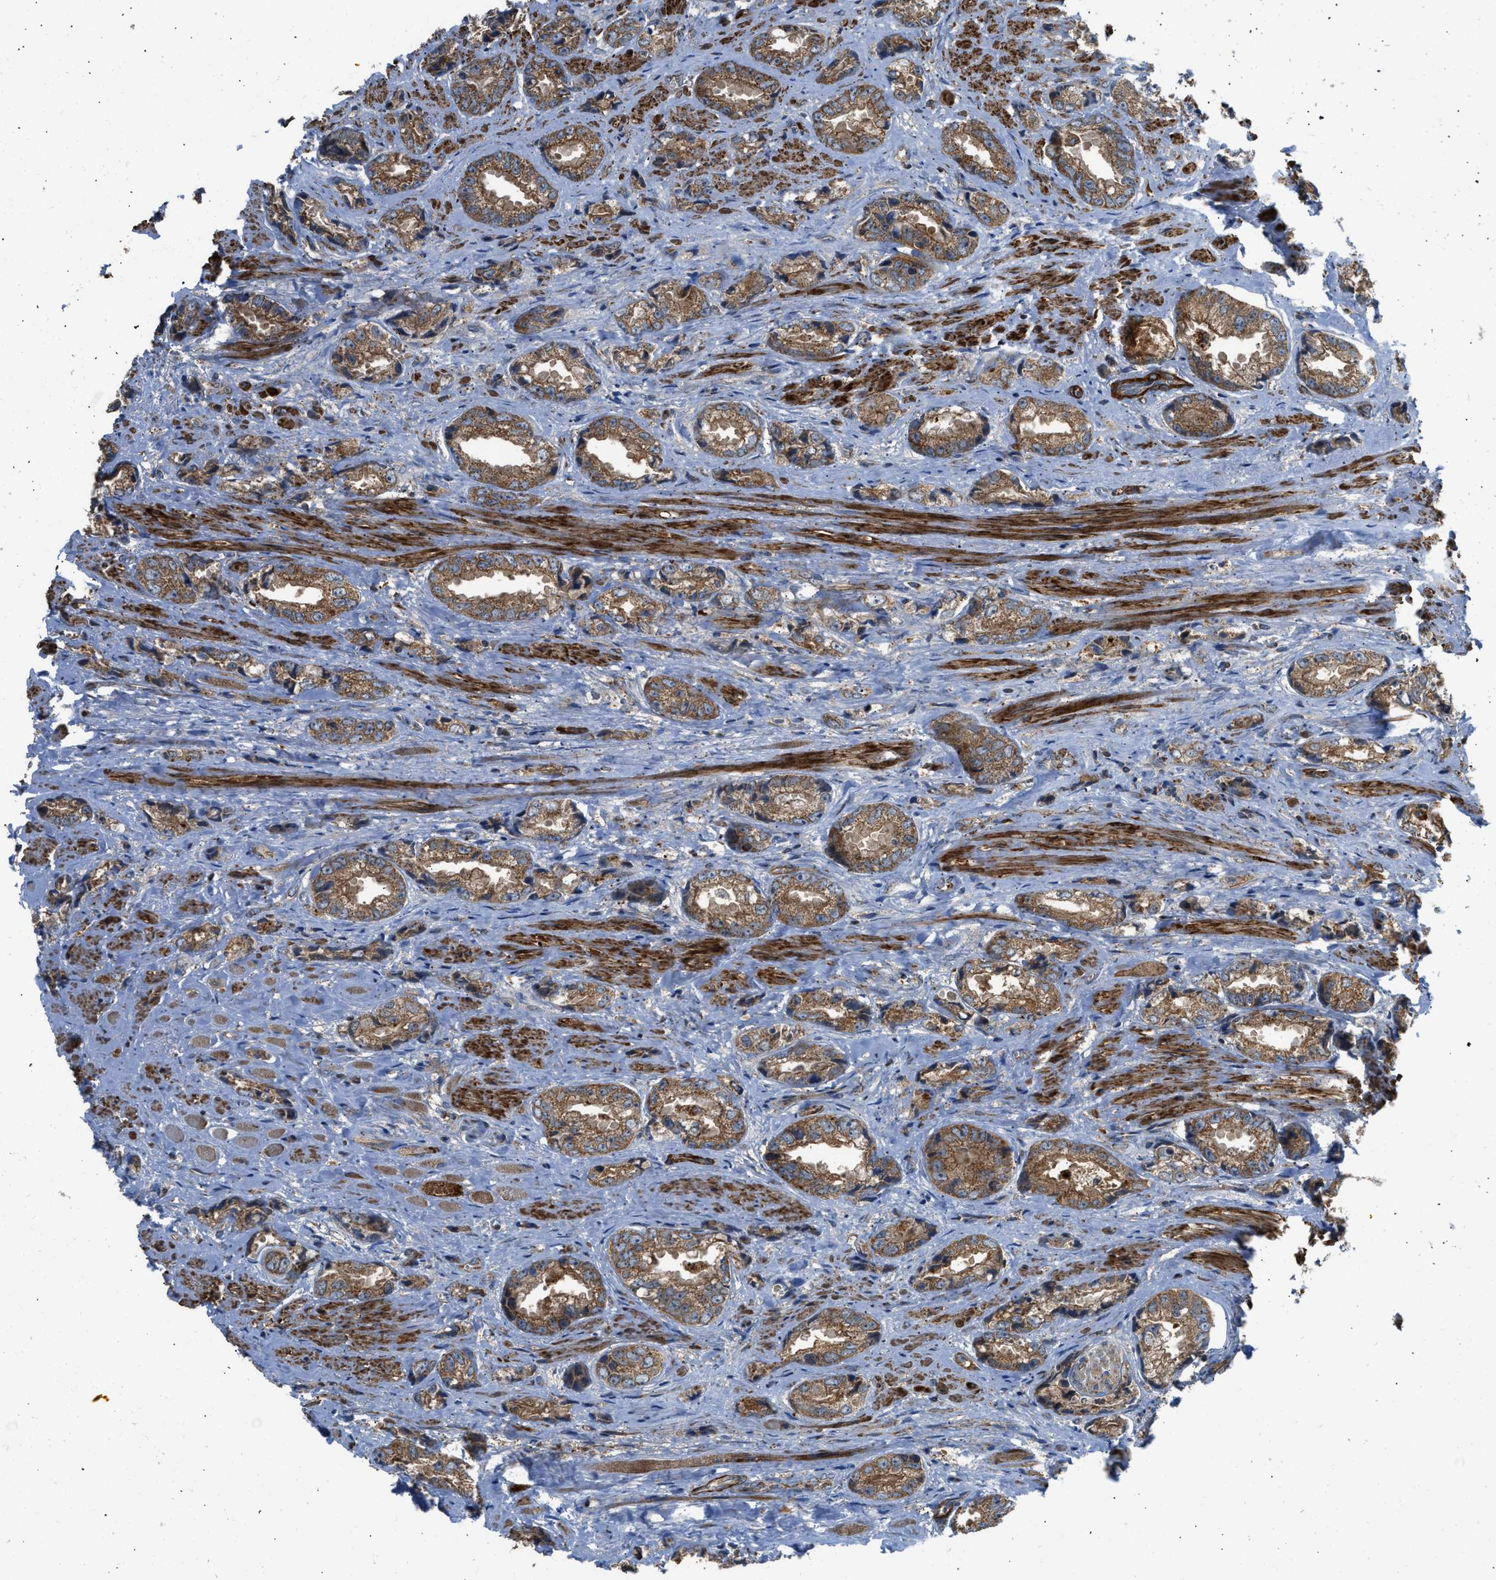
{"staining": {"intensity": "moderate", "quantity": ">75%", "location": "cytoplasmic/membranous"}, "tissue": "prostate cancer", "cell_type": "Tumor cells", "image_type": "cancer", "snomed": [{"axis": "morphology", "description": "Adenocarcinoma, High grade"}, {"axis": "topography", "description": "Prostate"}], "caption": "Tumor cells demonstrate medium levels of moderate cytoplasmic/membranous positivity in approximately >75% of cells in prostate cancer.", "gene": "SESN2", "patient": {"sex": "male", "age": 61}}